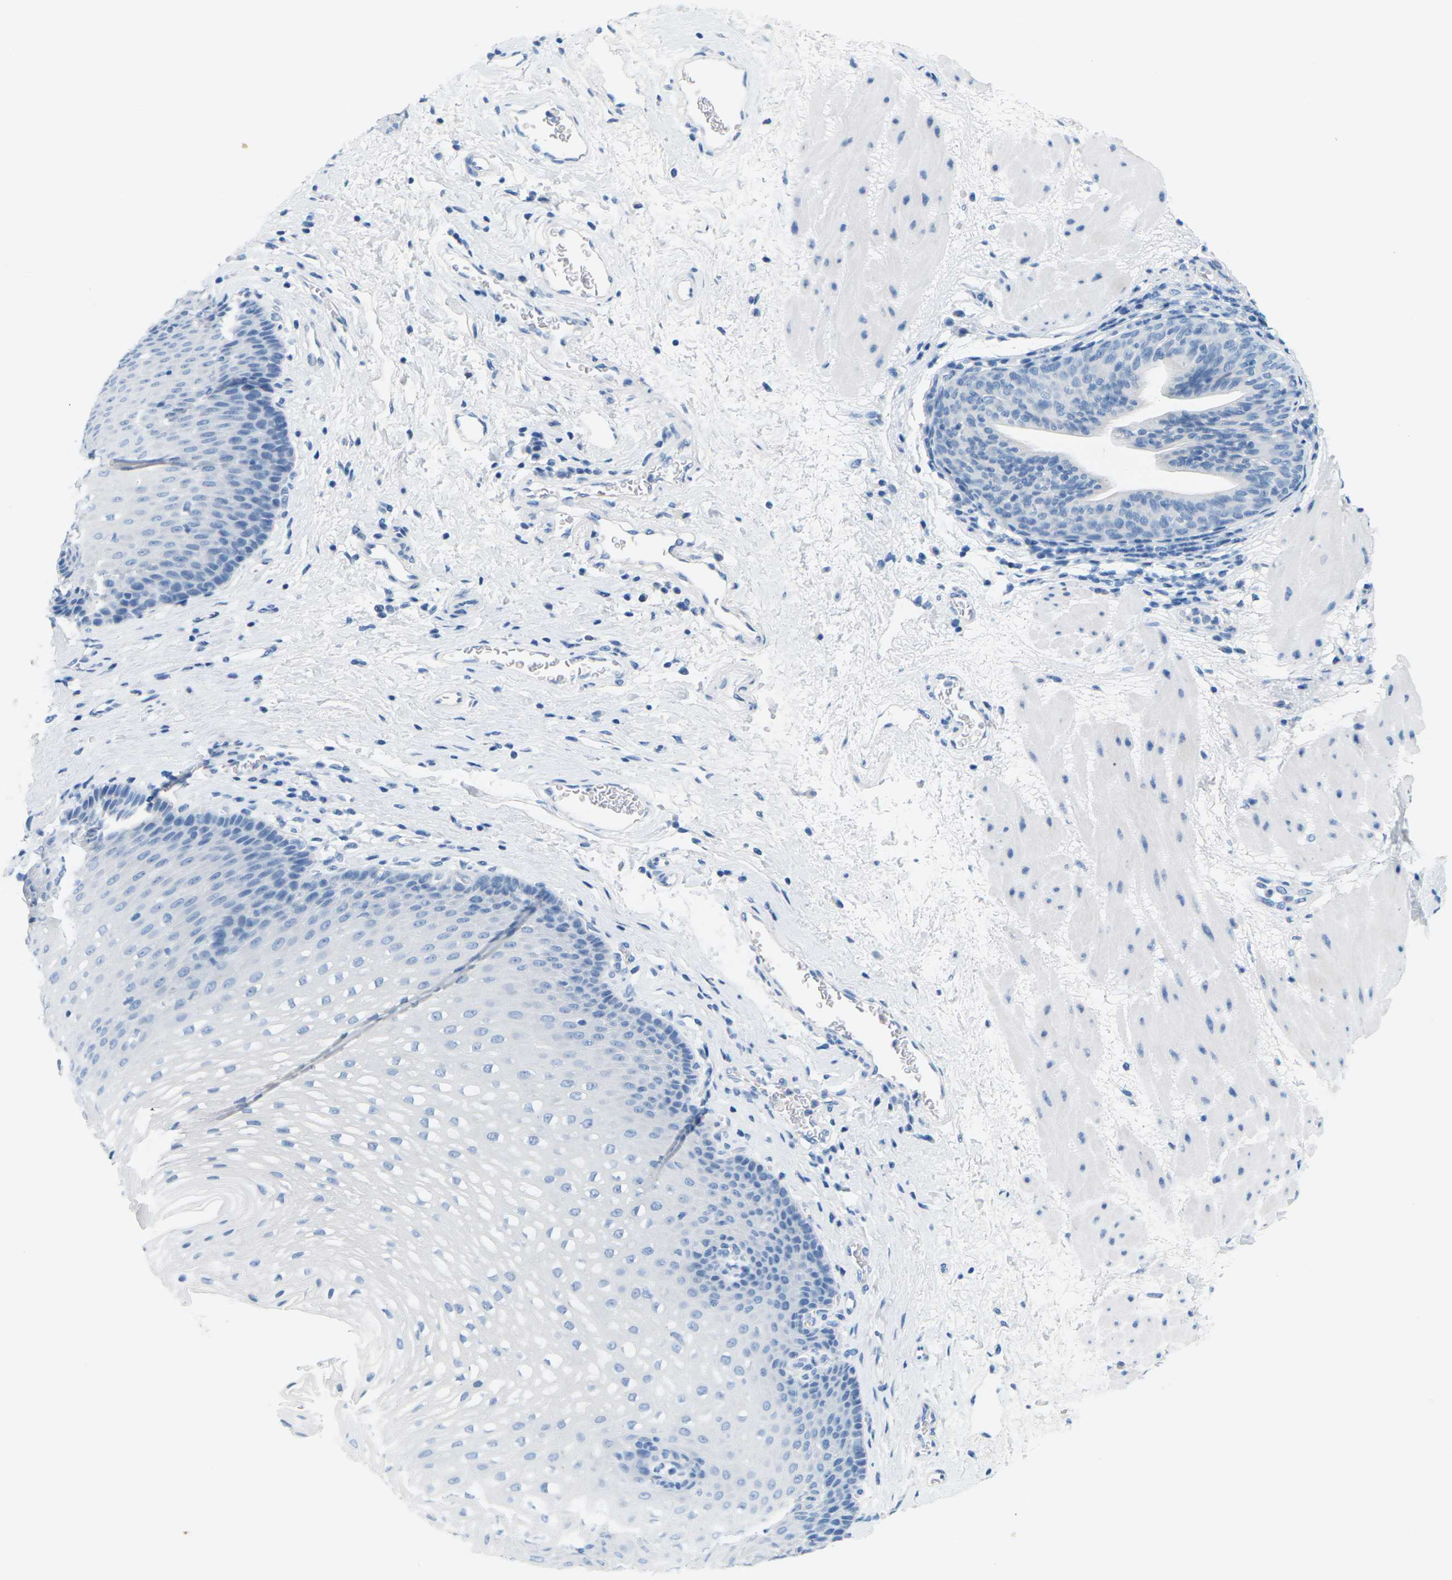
{"staining": {"intensity": "negative", "quantity": "none", "location": "none"}, "tissue": "esophagus", "cell_type": "Squamous epithelial cells", "image_type": "normal", "snomed": [{"axis": "morphology", "description": "Normal tissue, NOS"}, {"axis": "topography", "description": "Esophagus"}], "caption": "High magnification brightfield microscopy of benign esophagus stained with DAB (3,3'-diaminobenzidine) (brown) and counterstained with hematoxylin (blue): squamous epithelial cells show no significant expression. Nuclei are stained in blue.", "gene": "SLC12A1", "patient": {"sex": "male", "age": 48}}